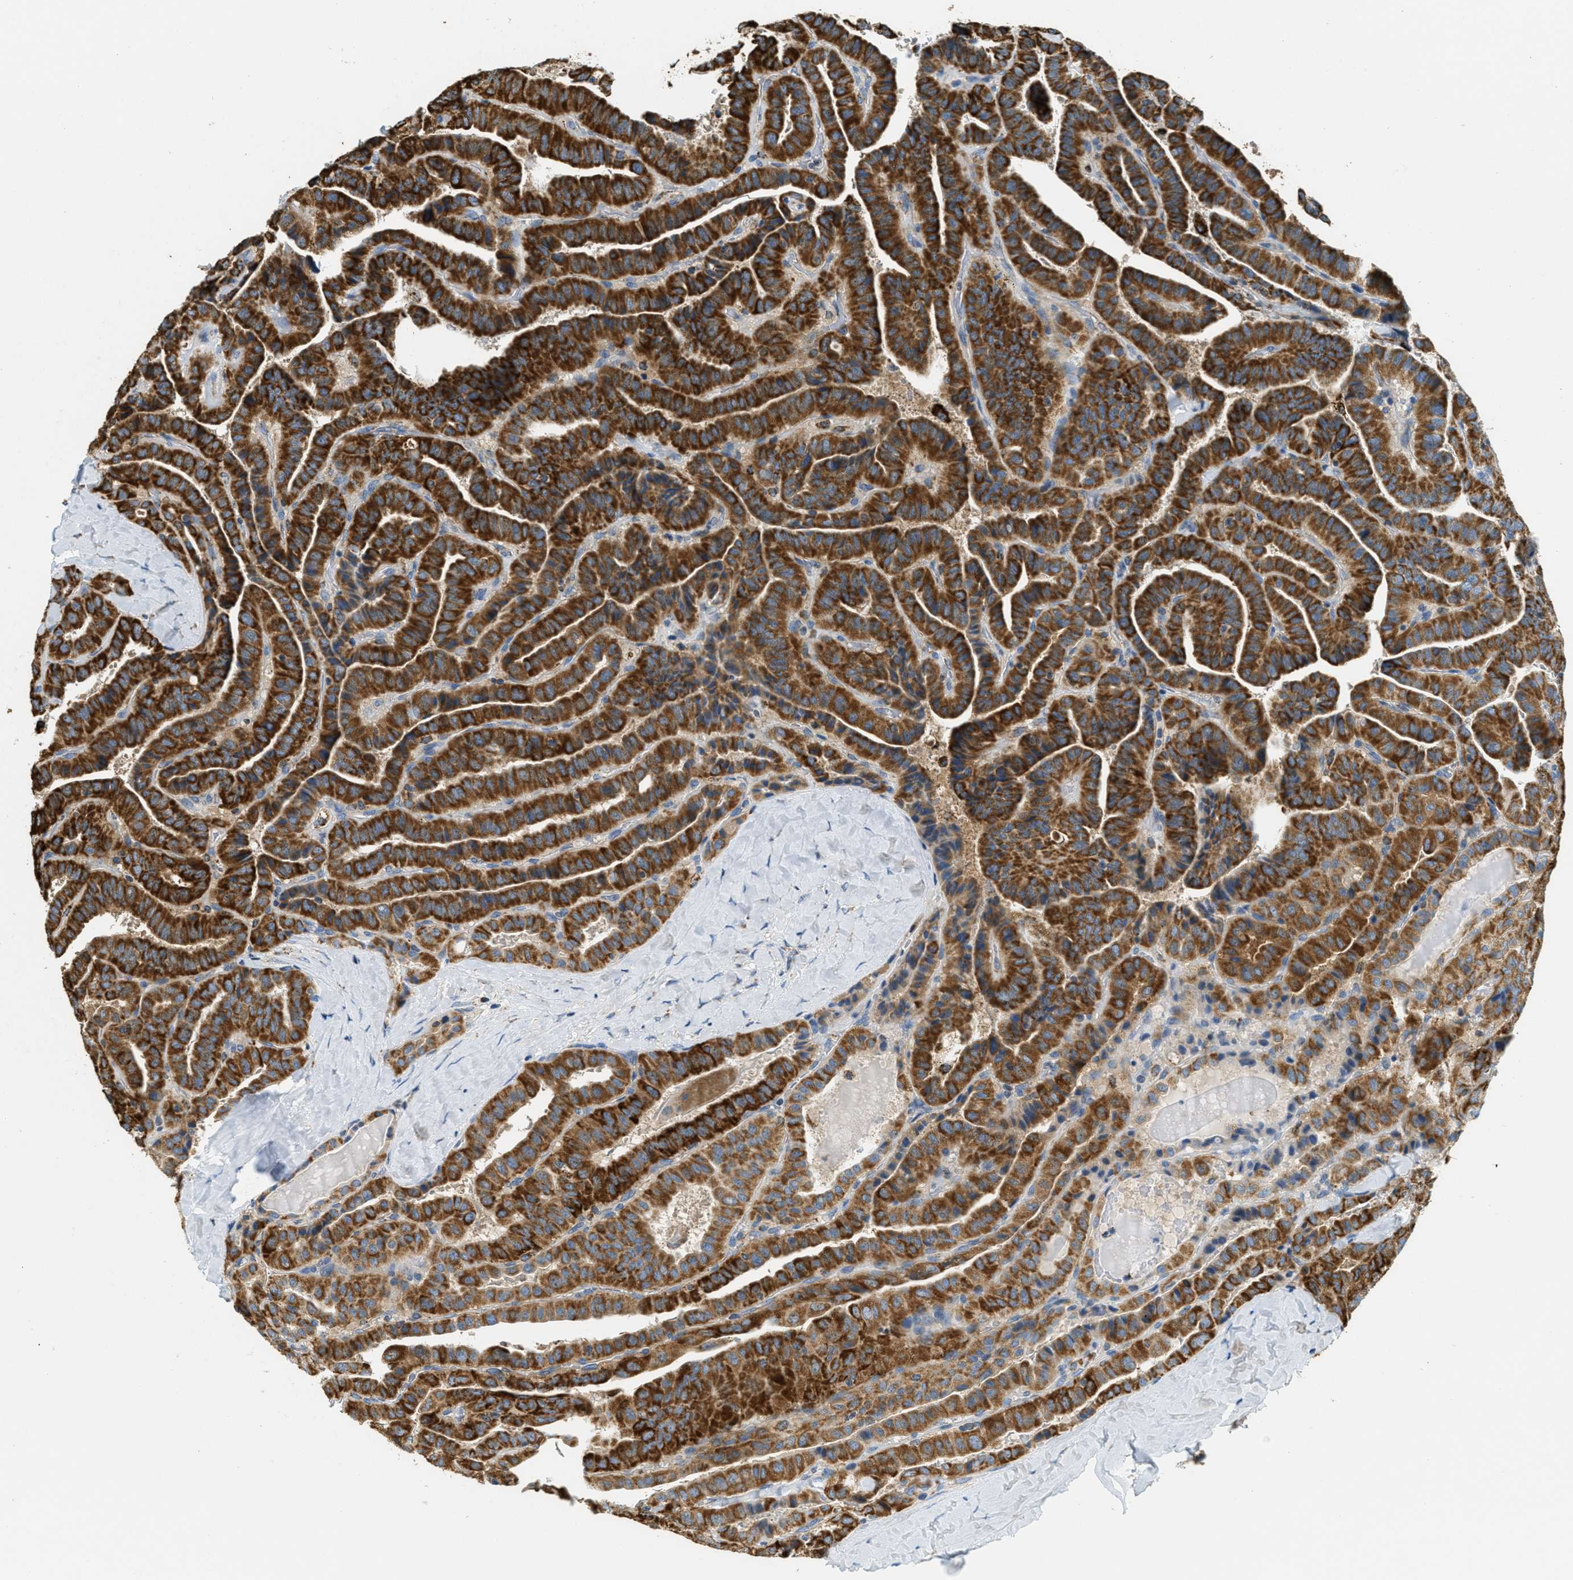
{"staining": {"intensity": "strong", "quantity": ">75%", "location": "cytoplasmic/membranous"}, "tissue": "thyroid cancer", "cell_type": "Tumor cells", "image_type": "cancer", "snomed": [{"axis": "morphology", "description": "Papillary adenocarcinoma, NOS"}, {"axis": "topography", "description": "Thyroid gland"}], "caption": "Thyroid papillary adenocarcinoma stained for a protein displays strong cytoplasmic/membranous positivity in tumor cells.", "gene": "HLCS", "patient": {"sex": "male", "age": 77}}